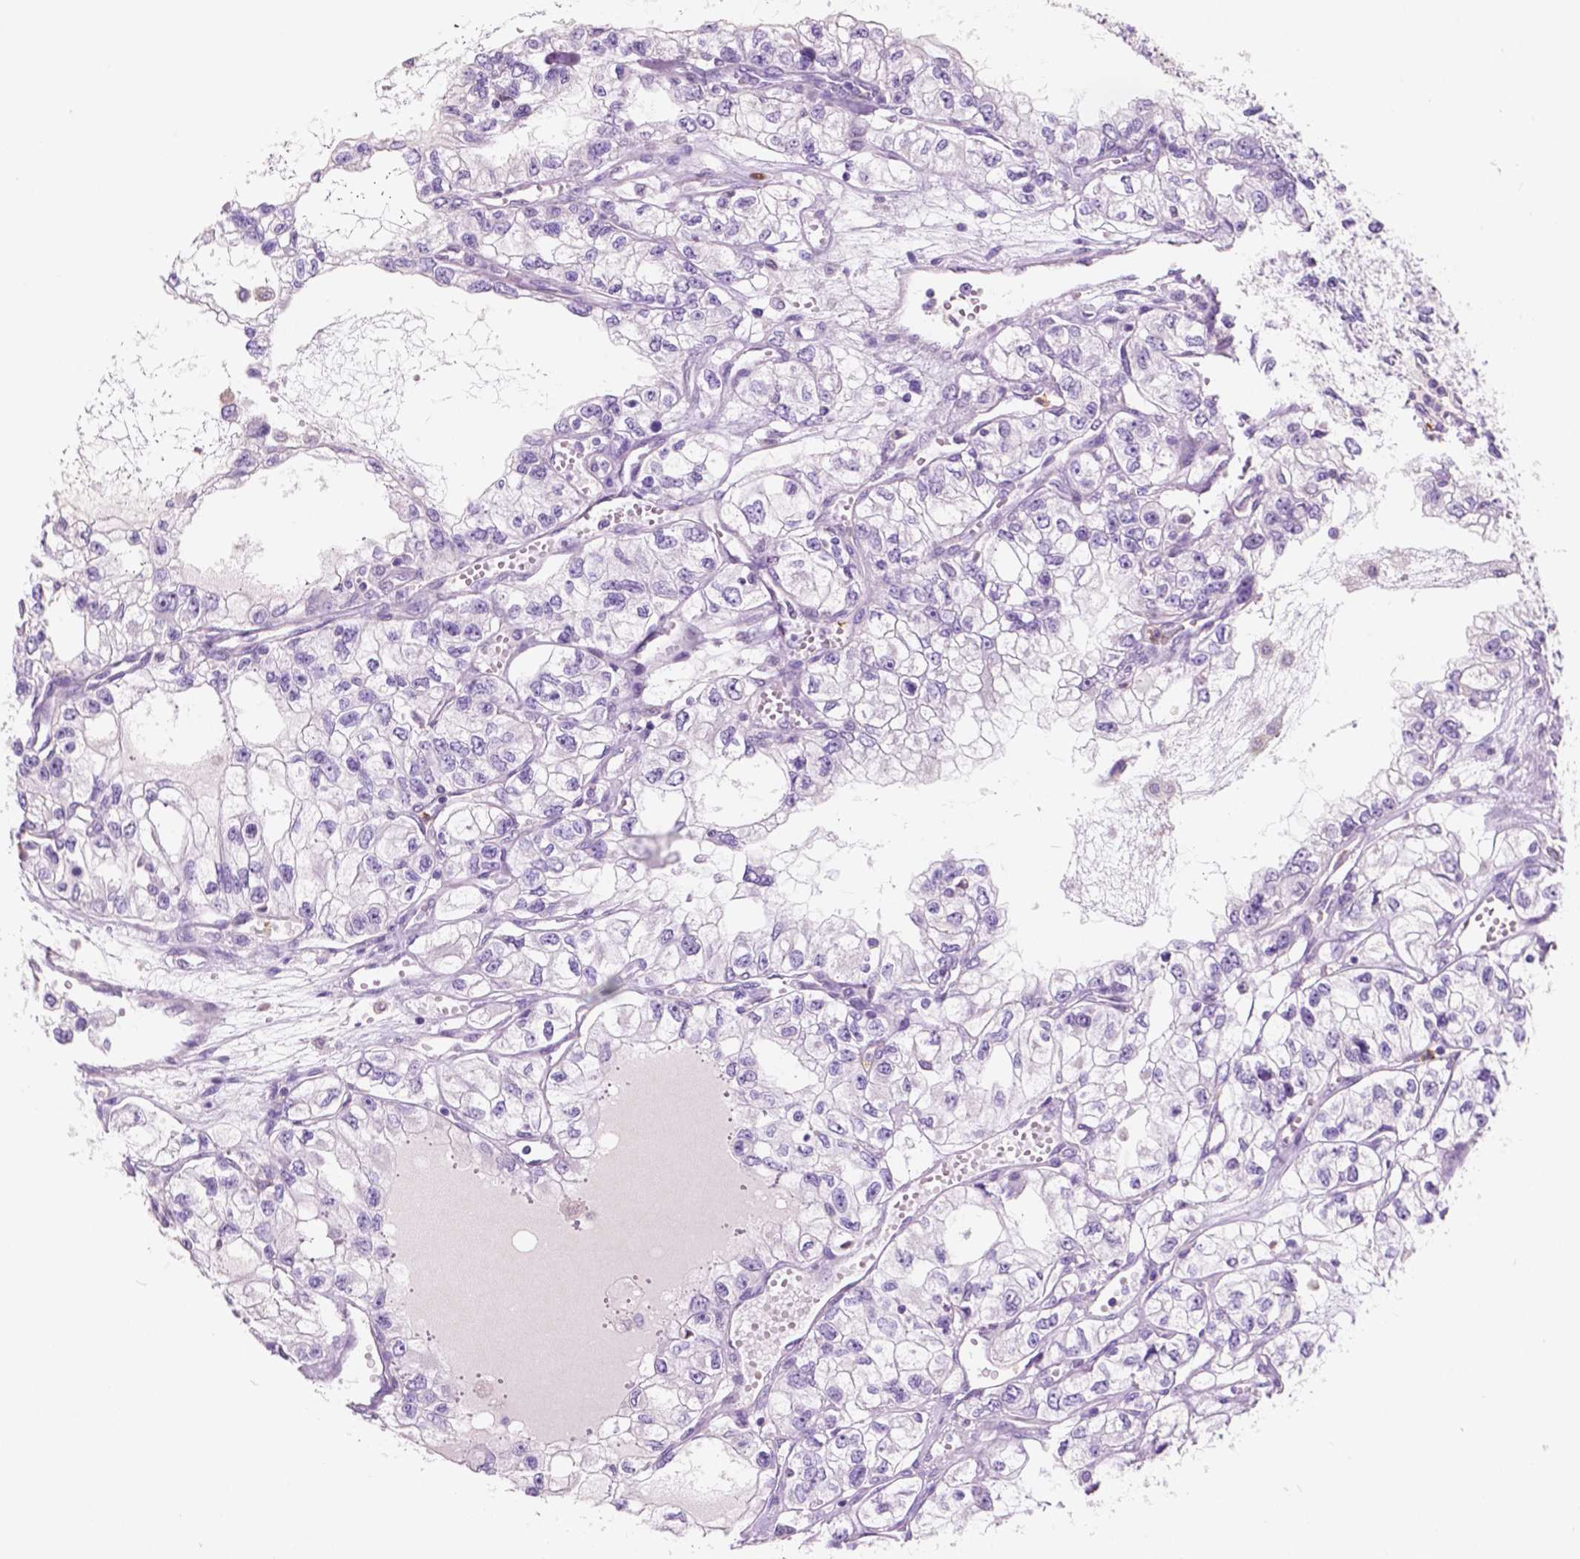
{"staining": {"intensity": "negative", "quantity": "none", "location": "none"}, "tissue": "renal cancer", "cell_type": "Tumor cells", "image_type": "cancer", "snomed": [{"axis": "morphology", "description": "Adenocarcinoma, NOS"}, {"axis": "topography", "description": "Kidney"}], "caption": "The histopathology image shows no significant positivity in tumor cells of renal cancer (adenocarcinoma).", "gene": "CUZD1", "patient": {"sex": "female", "age": 59}}